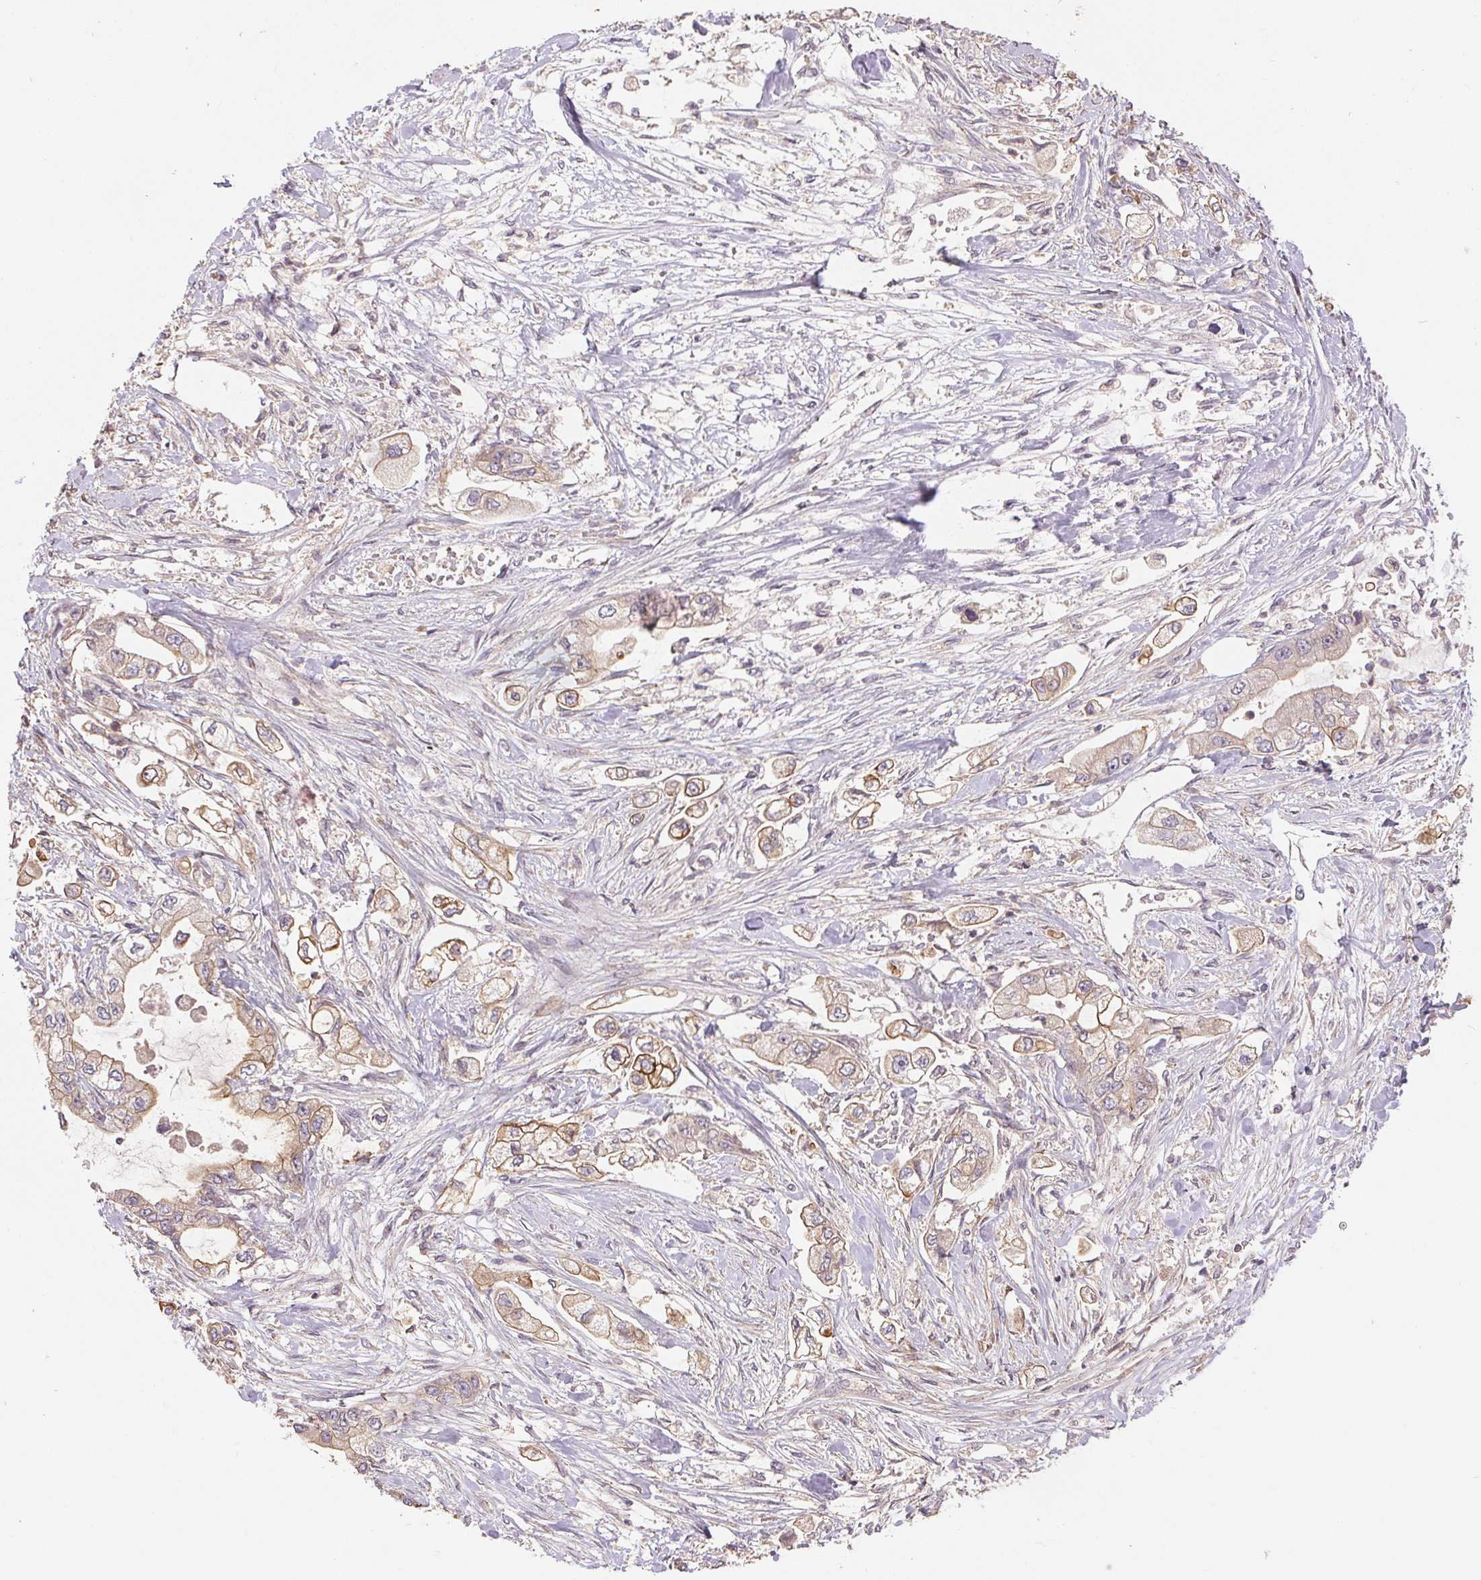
{"staining": {"intensity": "moderate", "quantity": "25%-75%", "location": "cytoplasmic/membranous"}, "tissue": "stomach cancer", "cell_type": "Tumor cells", "image_type": "cancer", "snomed": [{"axis": "morphology", "description": "Adenocarcinoma, NOS"}, {"axis": "topography", "description": "Stomach"}], "caption": "This micrograph demonstrates IHC staining of stomach cancer, with medium moderate cytoplasmic/membranous staining in about 25%-75% of tumor cells.", "gene": "MAPKAPK2", "patient": {"sex": "male", "age": 62}}